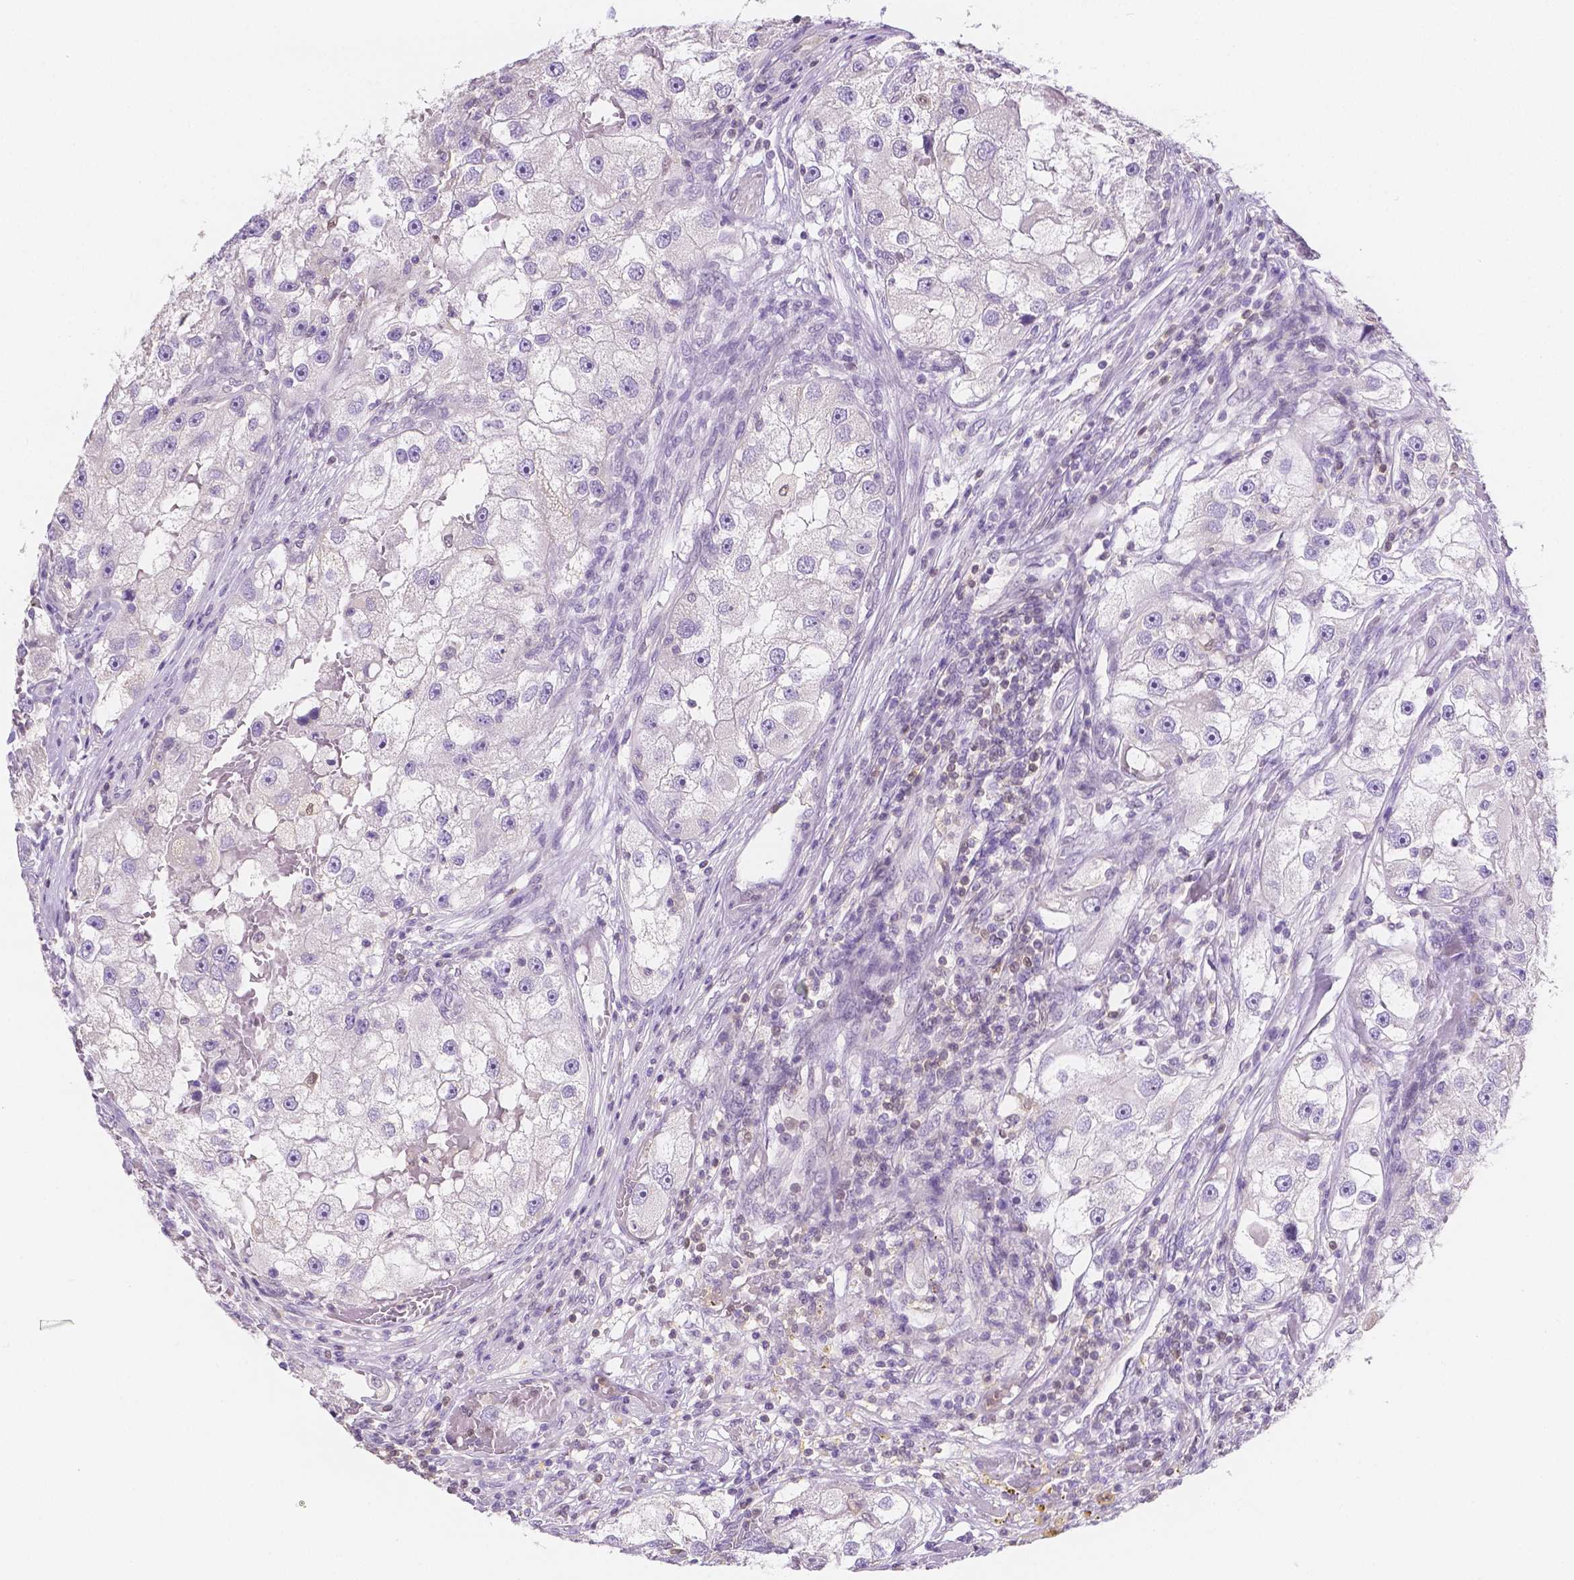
{"staining": {"intensity": "negative", "quantity": "none", "location": "none"}, "tissue": "renal cancer", "cell_type": "Tumor cells", "image_type": "cancer", "snomed": [{"axis": "morphology", "description": "Adenocarcinoma, NOS"}, {"axis": "topography", "description": "Kidney"}], "caption": "IHC photomicrograph of renal adenocarcinoma stained for a protein (brown), which shows no positivity in tumor cells.", "gene": "SGTB", "patient": {"sex": "male", "age": 63}}